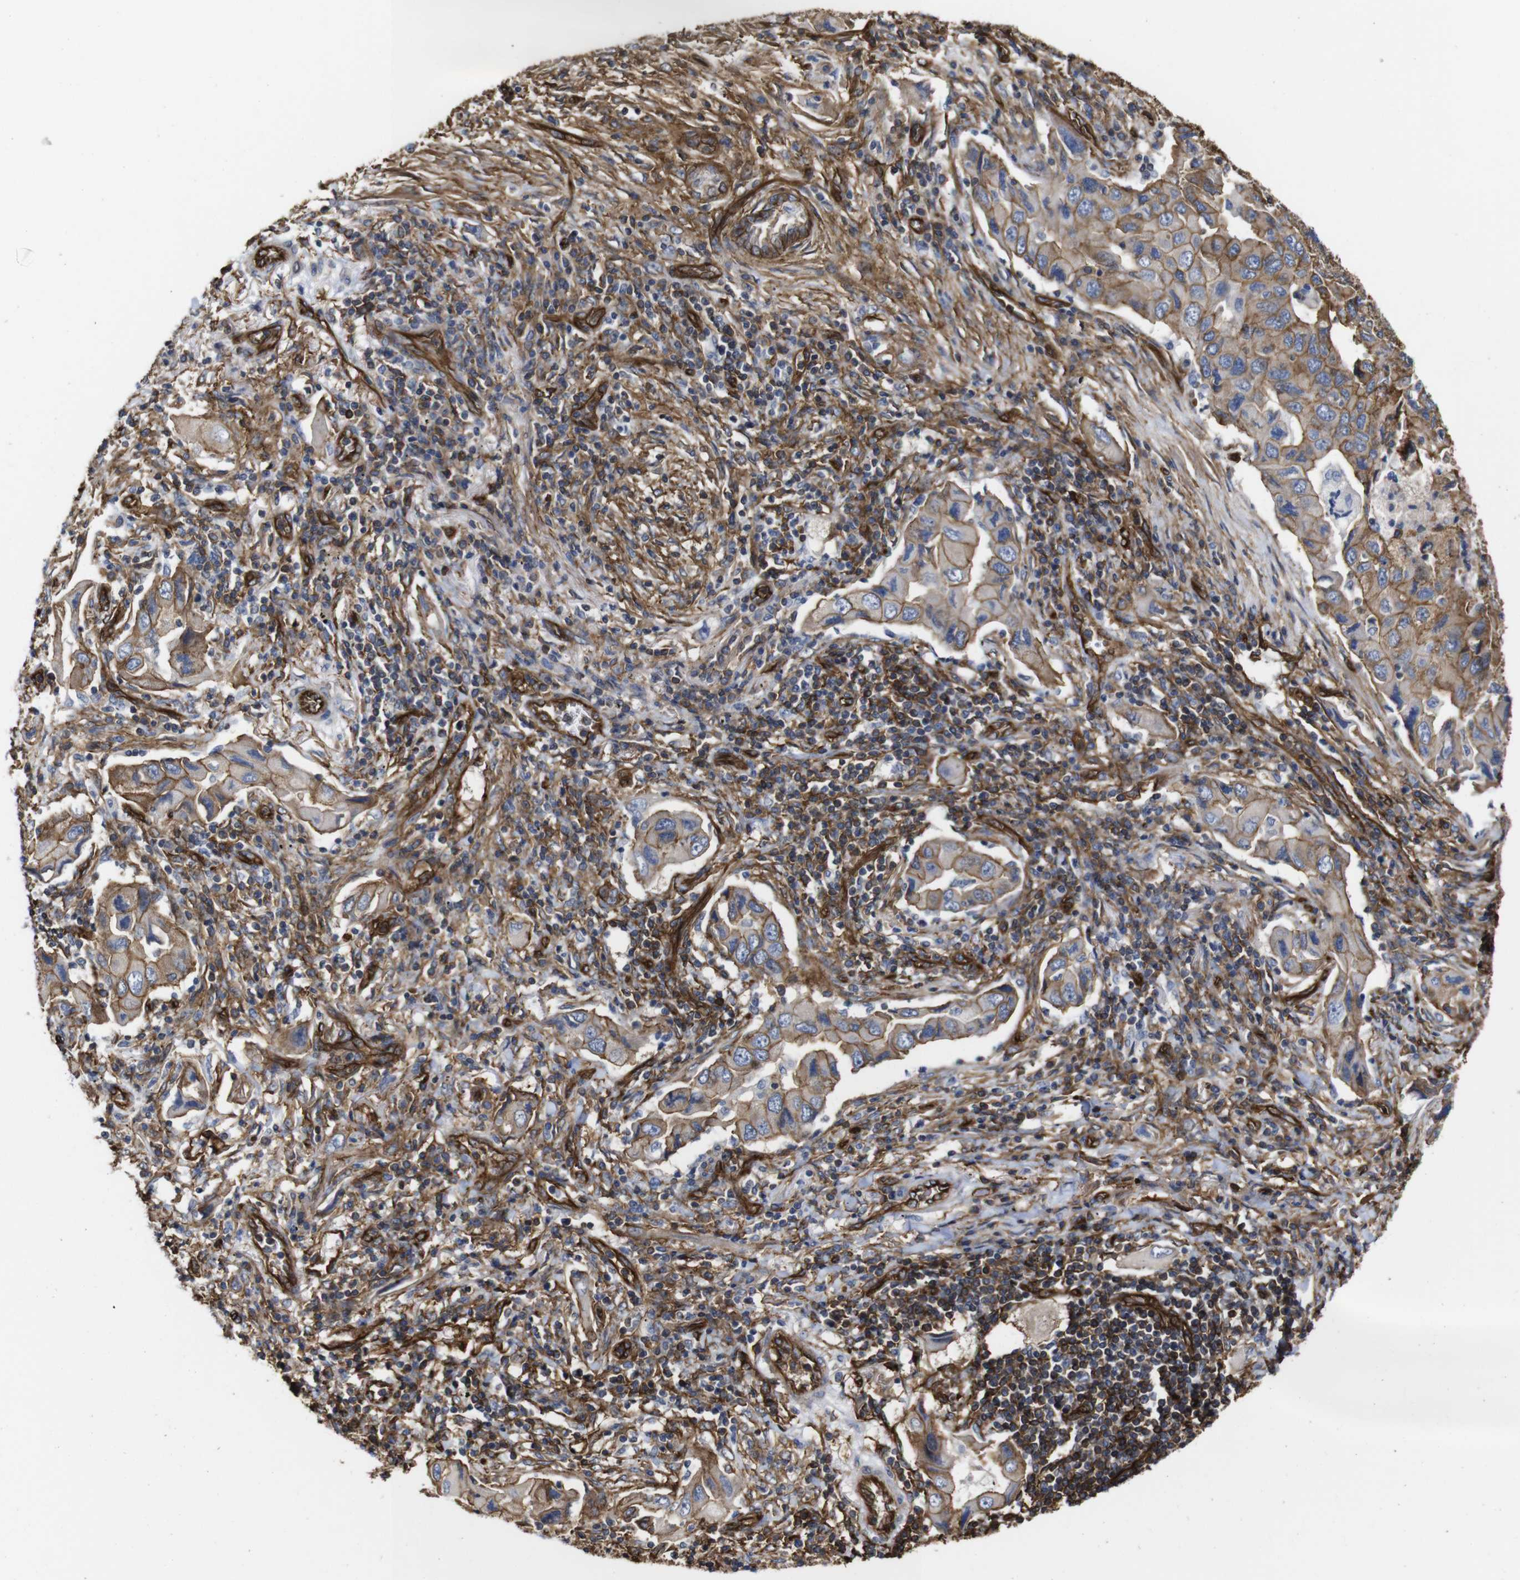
{"staining": {"intensity": "moderate", "quantity": ">75%", "location": "cytoplasmic/membranous"}, "tissue": "lung cancer", "cell_type": "Tumor cells", "image_type": "cancer", "snomed": [{"axis": "morphology", "description": "Adenocarcinoma, NOS"}, {"axis": "topography", "description": "Lung"}], "caption": "A high-resolution image shows immunohistochemistry staining of lung cancer, which shows moderate cytoplasmic/membranous staining in about >75% of tumor cells.", "gene": "SPTBN1", "patient": {"sex": "female", "age": 65}}